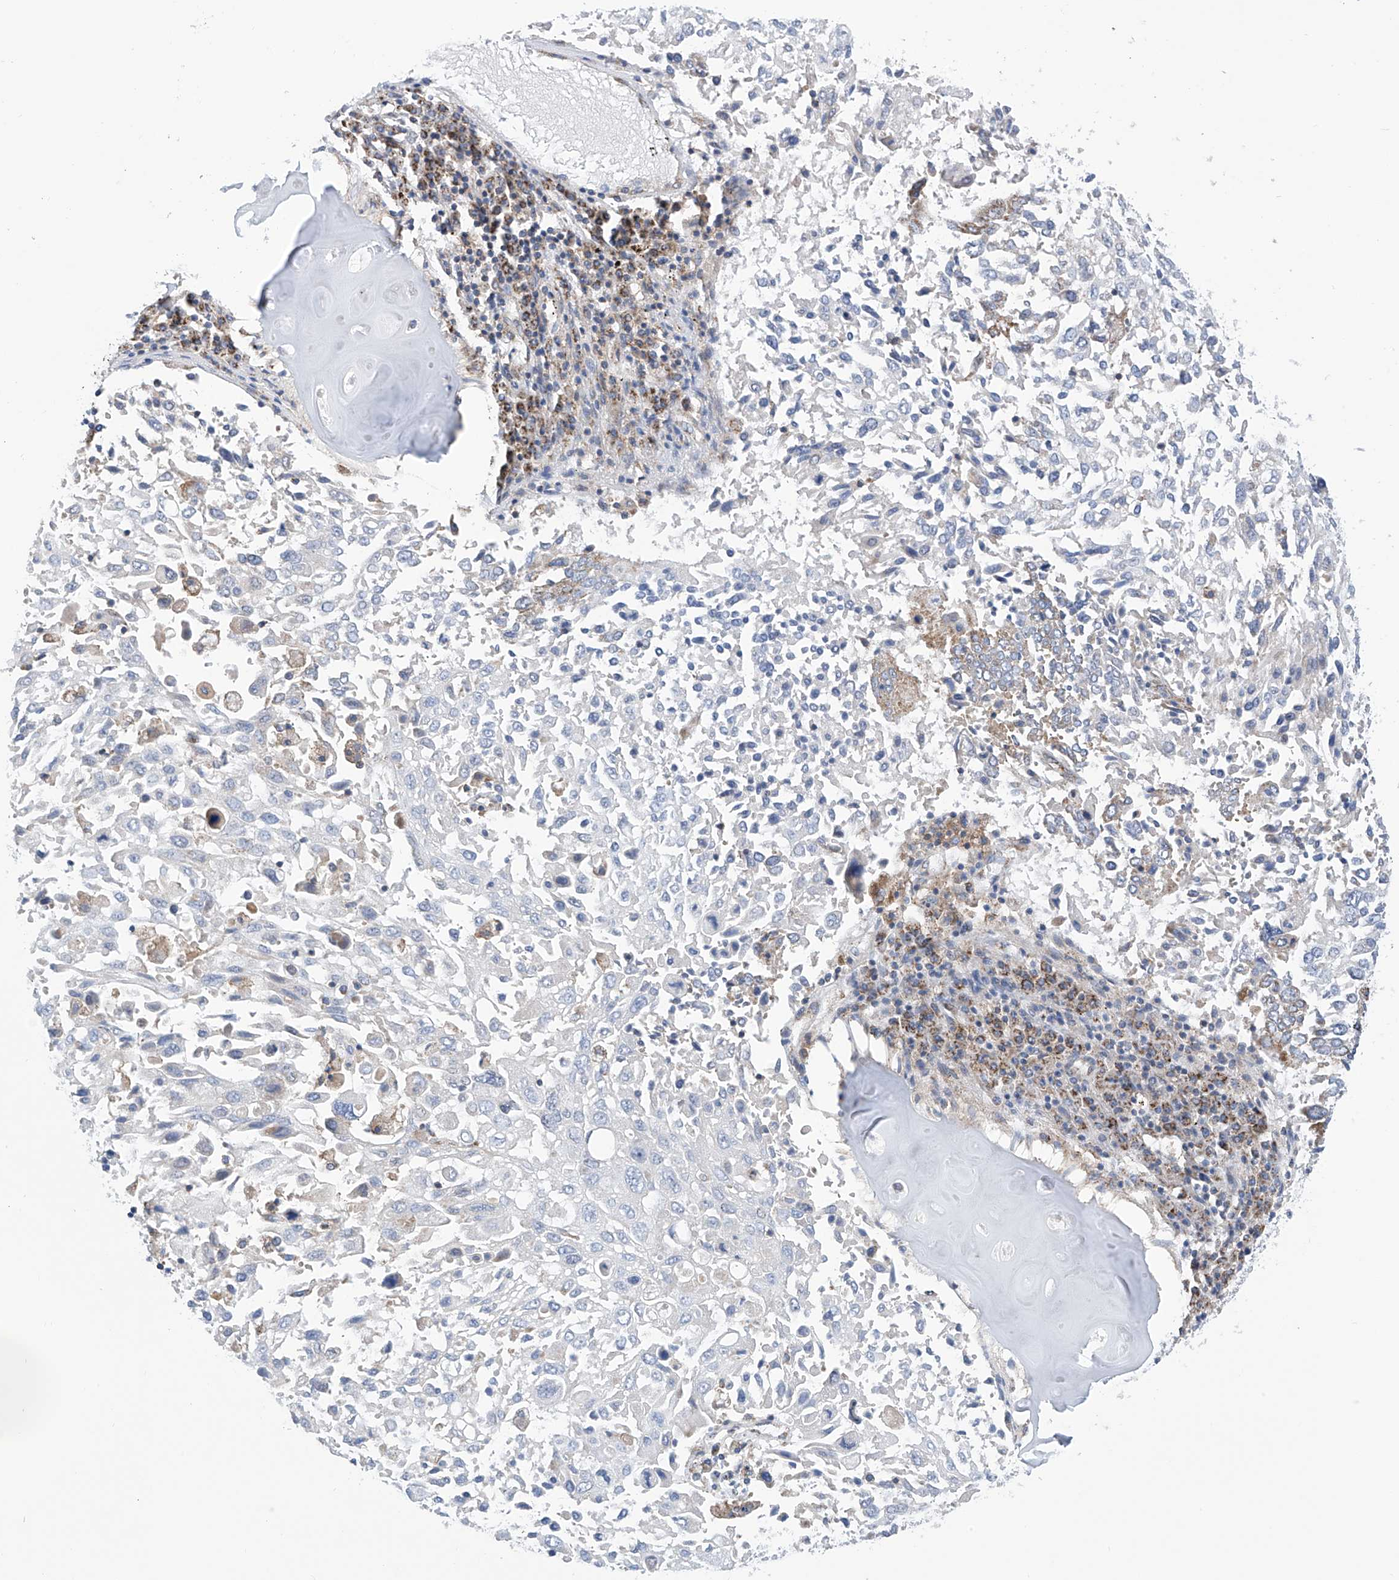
{"staining": {"intensity": "negative", "quantity": "none", "location": "none"}, "tissue": "lung cancer", "cell_type": "Tumor cells", "image_type": "cancer", "snomed": [{"axis": "morphology", "description": "Squamous cell carcinoma, NOS"}, {"axis": "topography", "description": "Lung"}], "caption": "This is an immunohistochemistry (IHC) photomicrograph of human lung cancer (squamous cell carcinoma). There is no expression in tumor cells.", "gene": "P2RX7", "patient": {"sex": "male", "age": 65}}